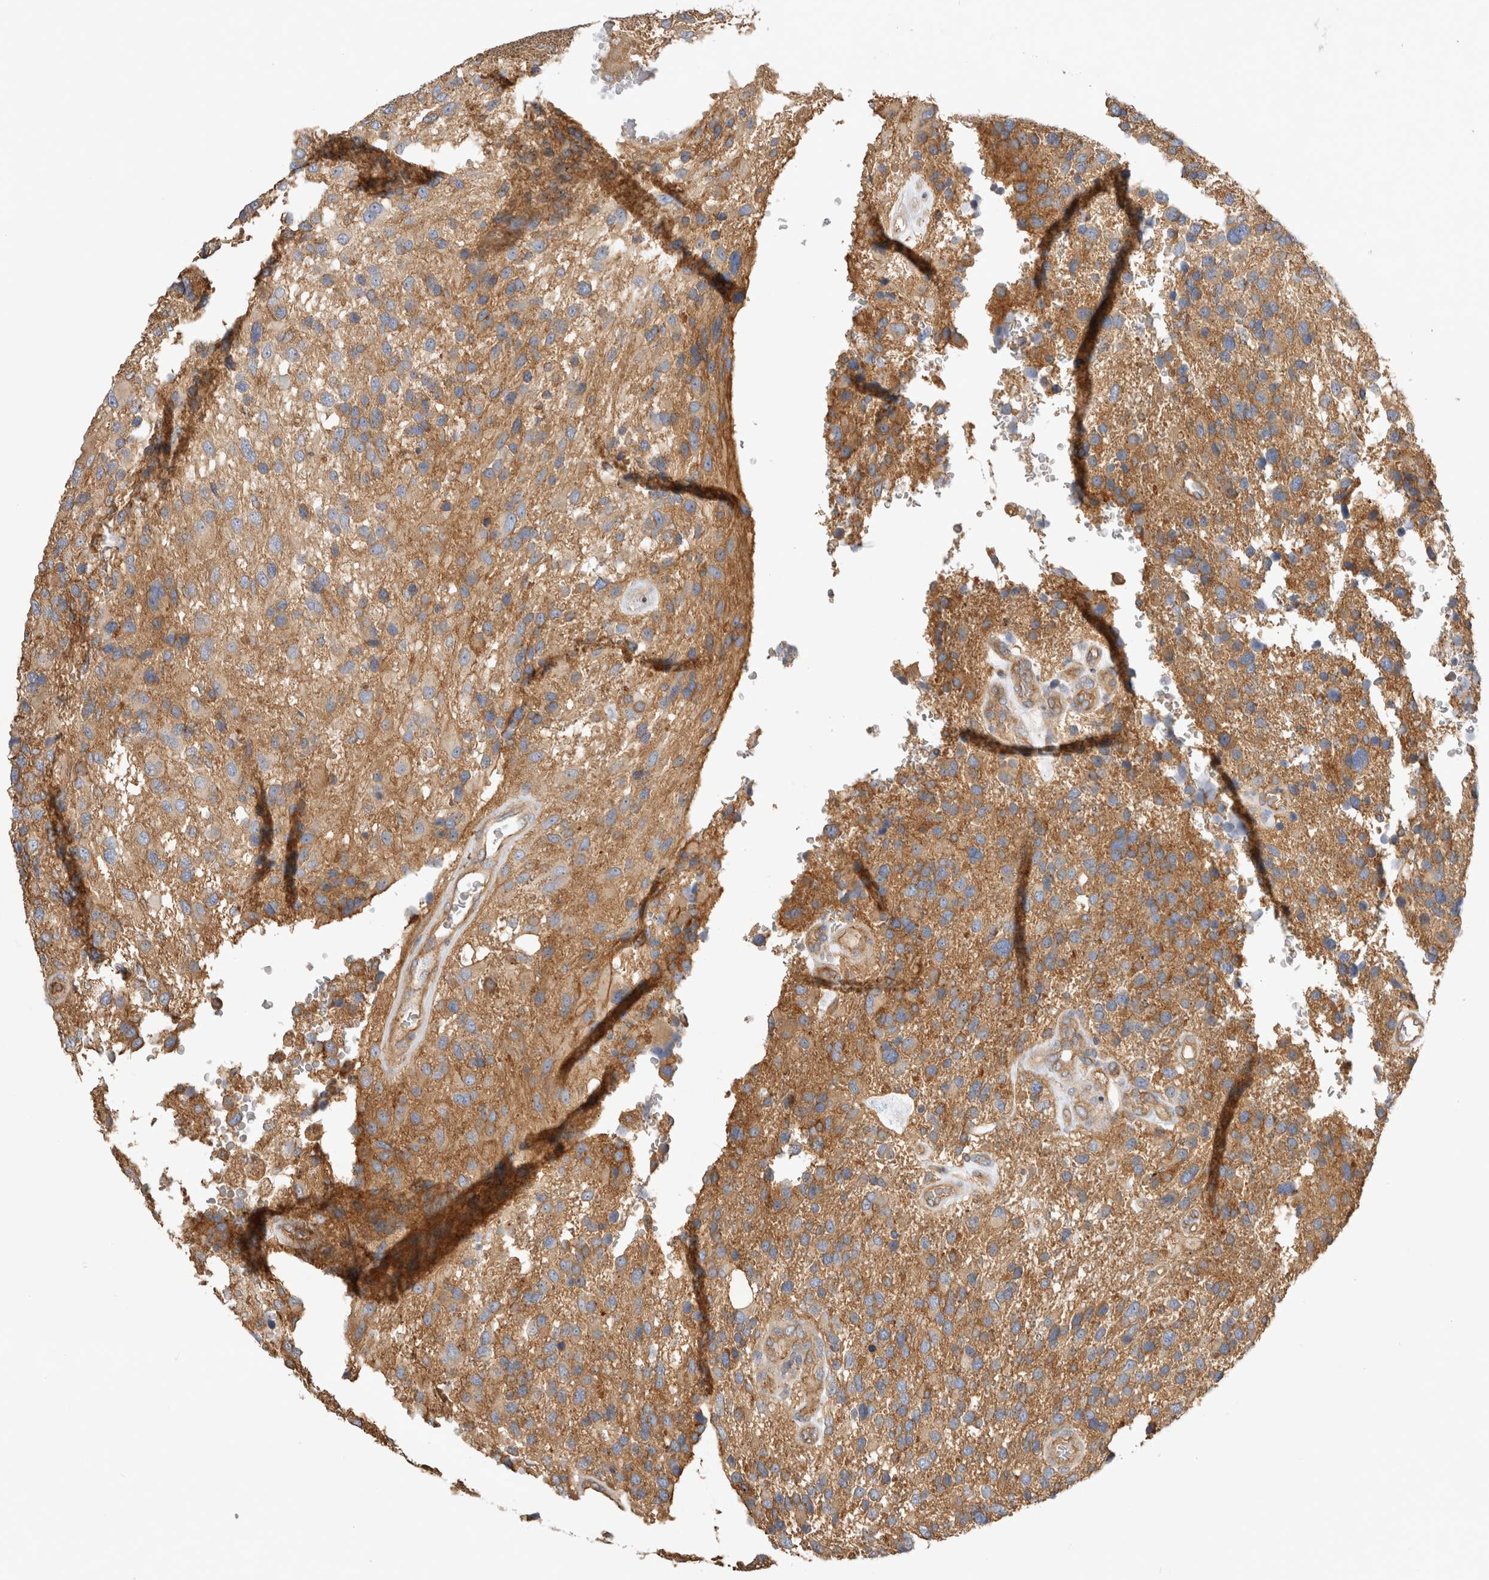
{"staining": {"intensity": "moderate", "quantity": ">75%", "location": "cytoplasmic/membranous"}, "tissue": "glioma", "cell_type": "Tumor cells", "image_type": "cancer", "snomed": [{"axis": "morphology", "description": "Glioma, malignant, High grade"}, {"axis": "topography", "description": "Brain"}], "caption": "The image reveals a brown stain indicating the presence of a protein in the cytoplasmic/membranous of tumor cells in glioma. Nuclei are stained in blue.", "gene": "CHMP6", "patient": {"sex": "female", "age": 58}}